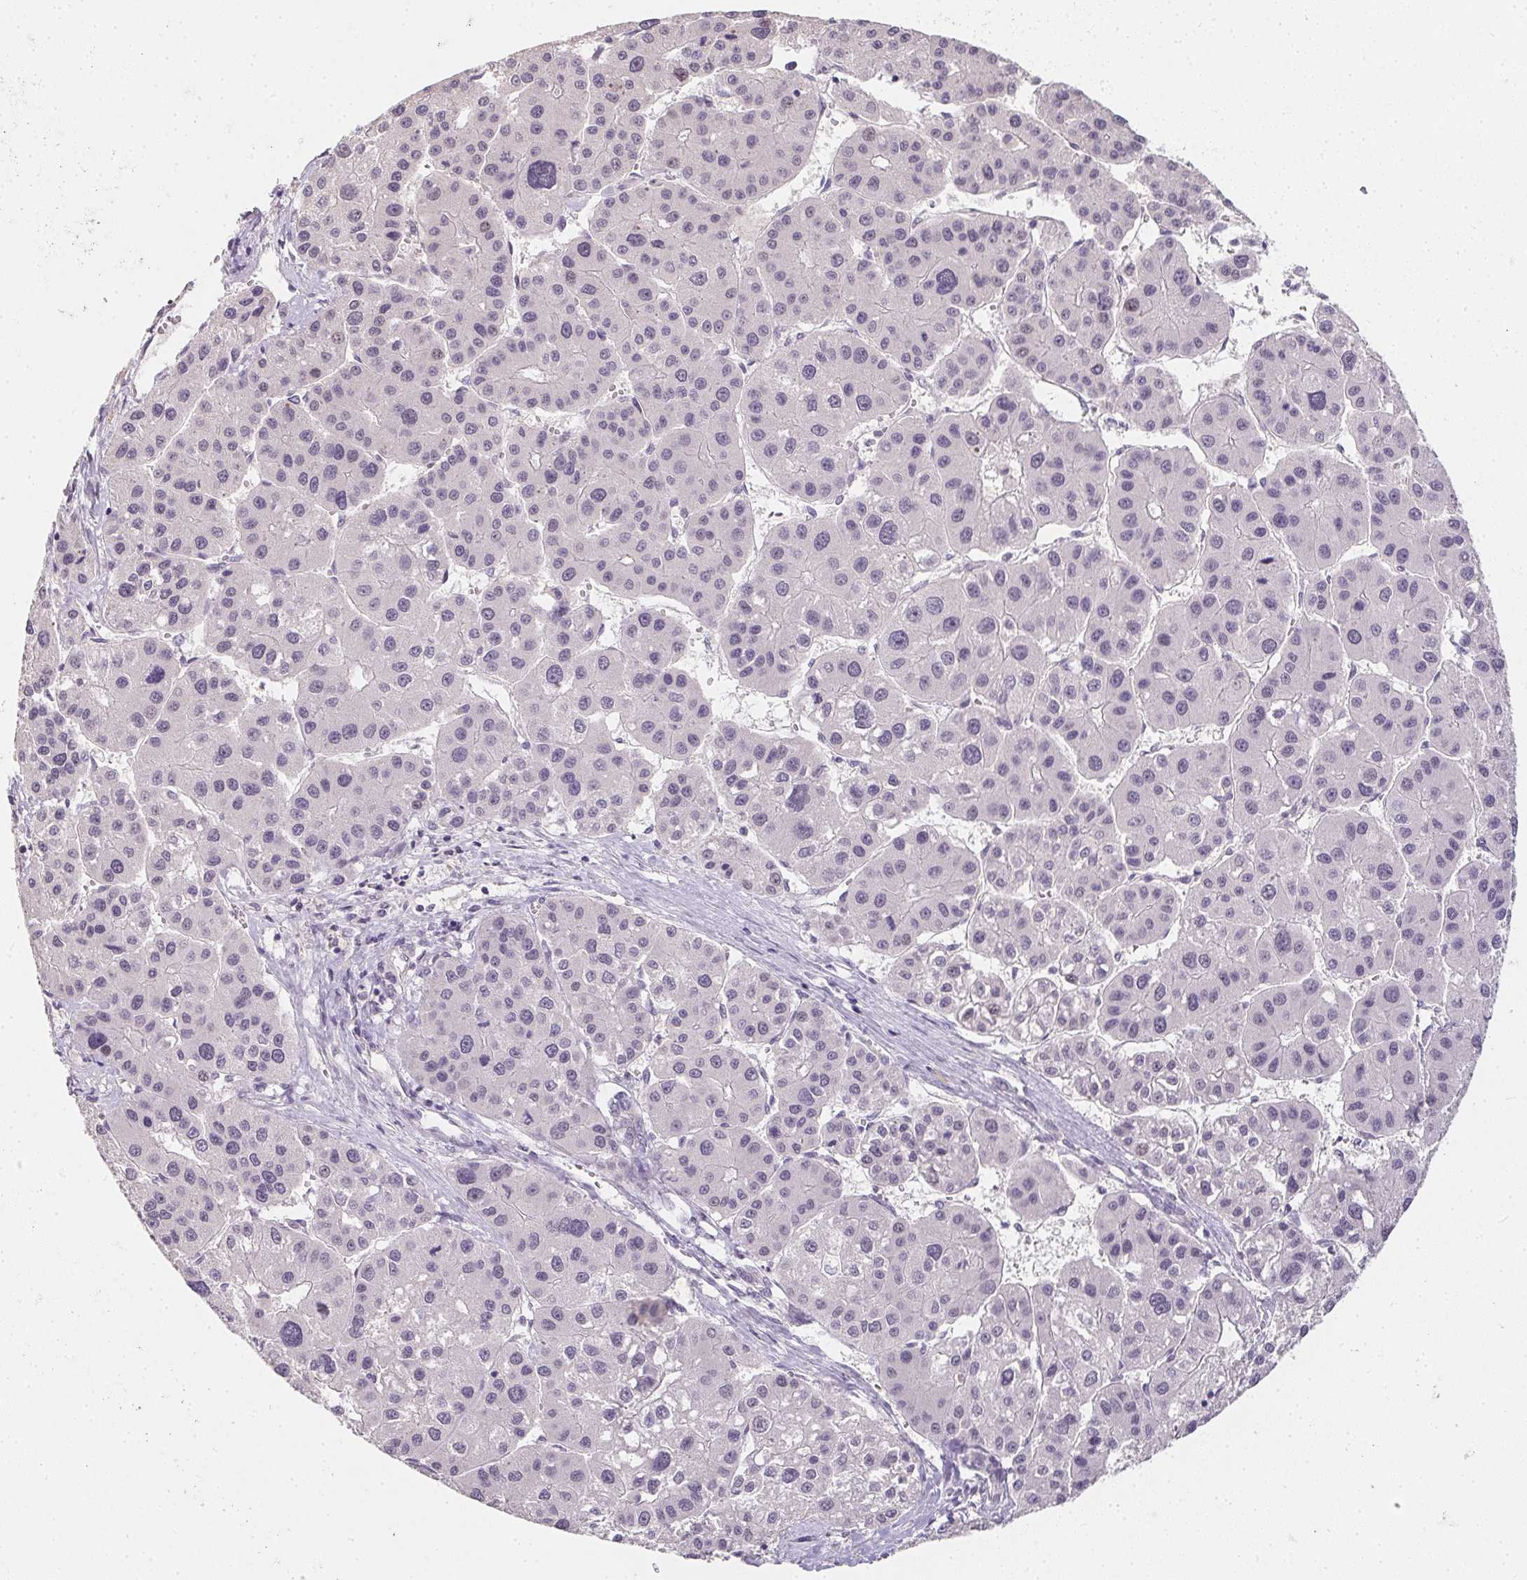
{"staining": {"intensity": "negative", "quantity": "none", "location": "none"}, "tissue": "liver cancer", "cell_type": "Tumor cells", "image_type": "cancer", "snomed": [{"axis": "morphology", "description": "Carcinoma, Hepatocellular, NOS"}, {"axis": "topography", "description": "Liver"}], "caption": "Tumor cells are negative for protein expression in human liver hepatocellular carcinoma.", "gene": "ZBBX", "patient": {"sex": "male", "age": 73}}